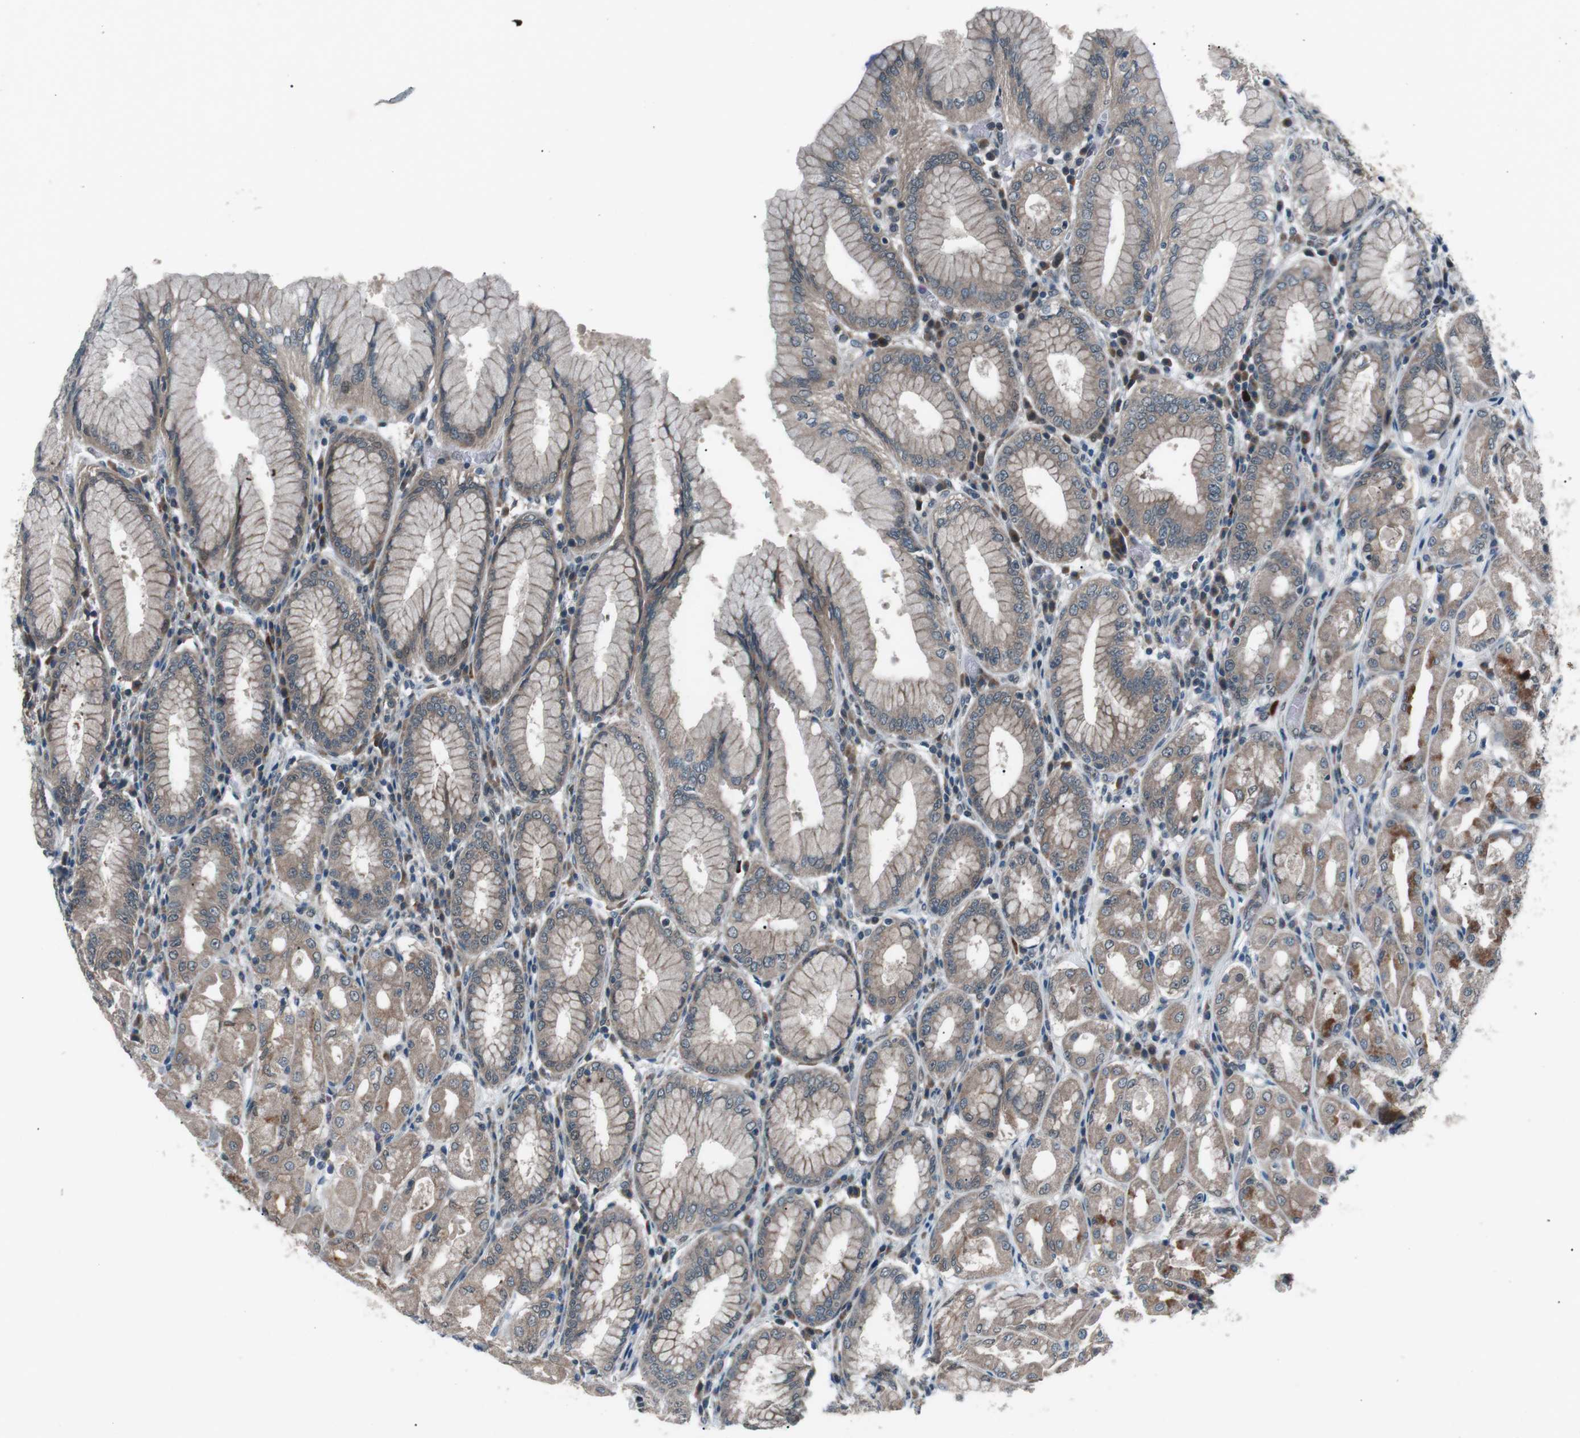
{"staining": {"intensity": "moderate", "quantity": ">75%", "location": "cytoplasmic/membranous"}, "tissue": "stomach", "cell_type": "Glandular cells", "image_type": "normal", "snomed": [{"axis": "morphology", "description": "Normal tissue, NOS"}, {"axis": "topography", "description": "Stomach"}, {"axis": "topography", "description": "Stomach, lower"}], "caption": "This photomicrograph shows immunohistochemistry (IHC) staining of unremarkable human stomach, with medium moderate cytoplasmic/membranous positivity in approximately >75% of glandular cells.", "gene": "LRIG2", "patient": {"sex": "female", "age": 56}}